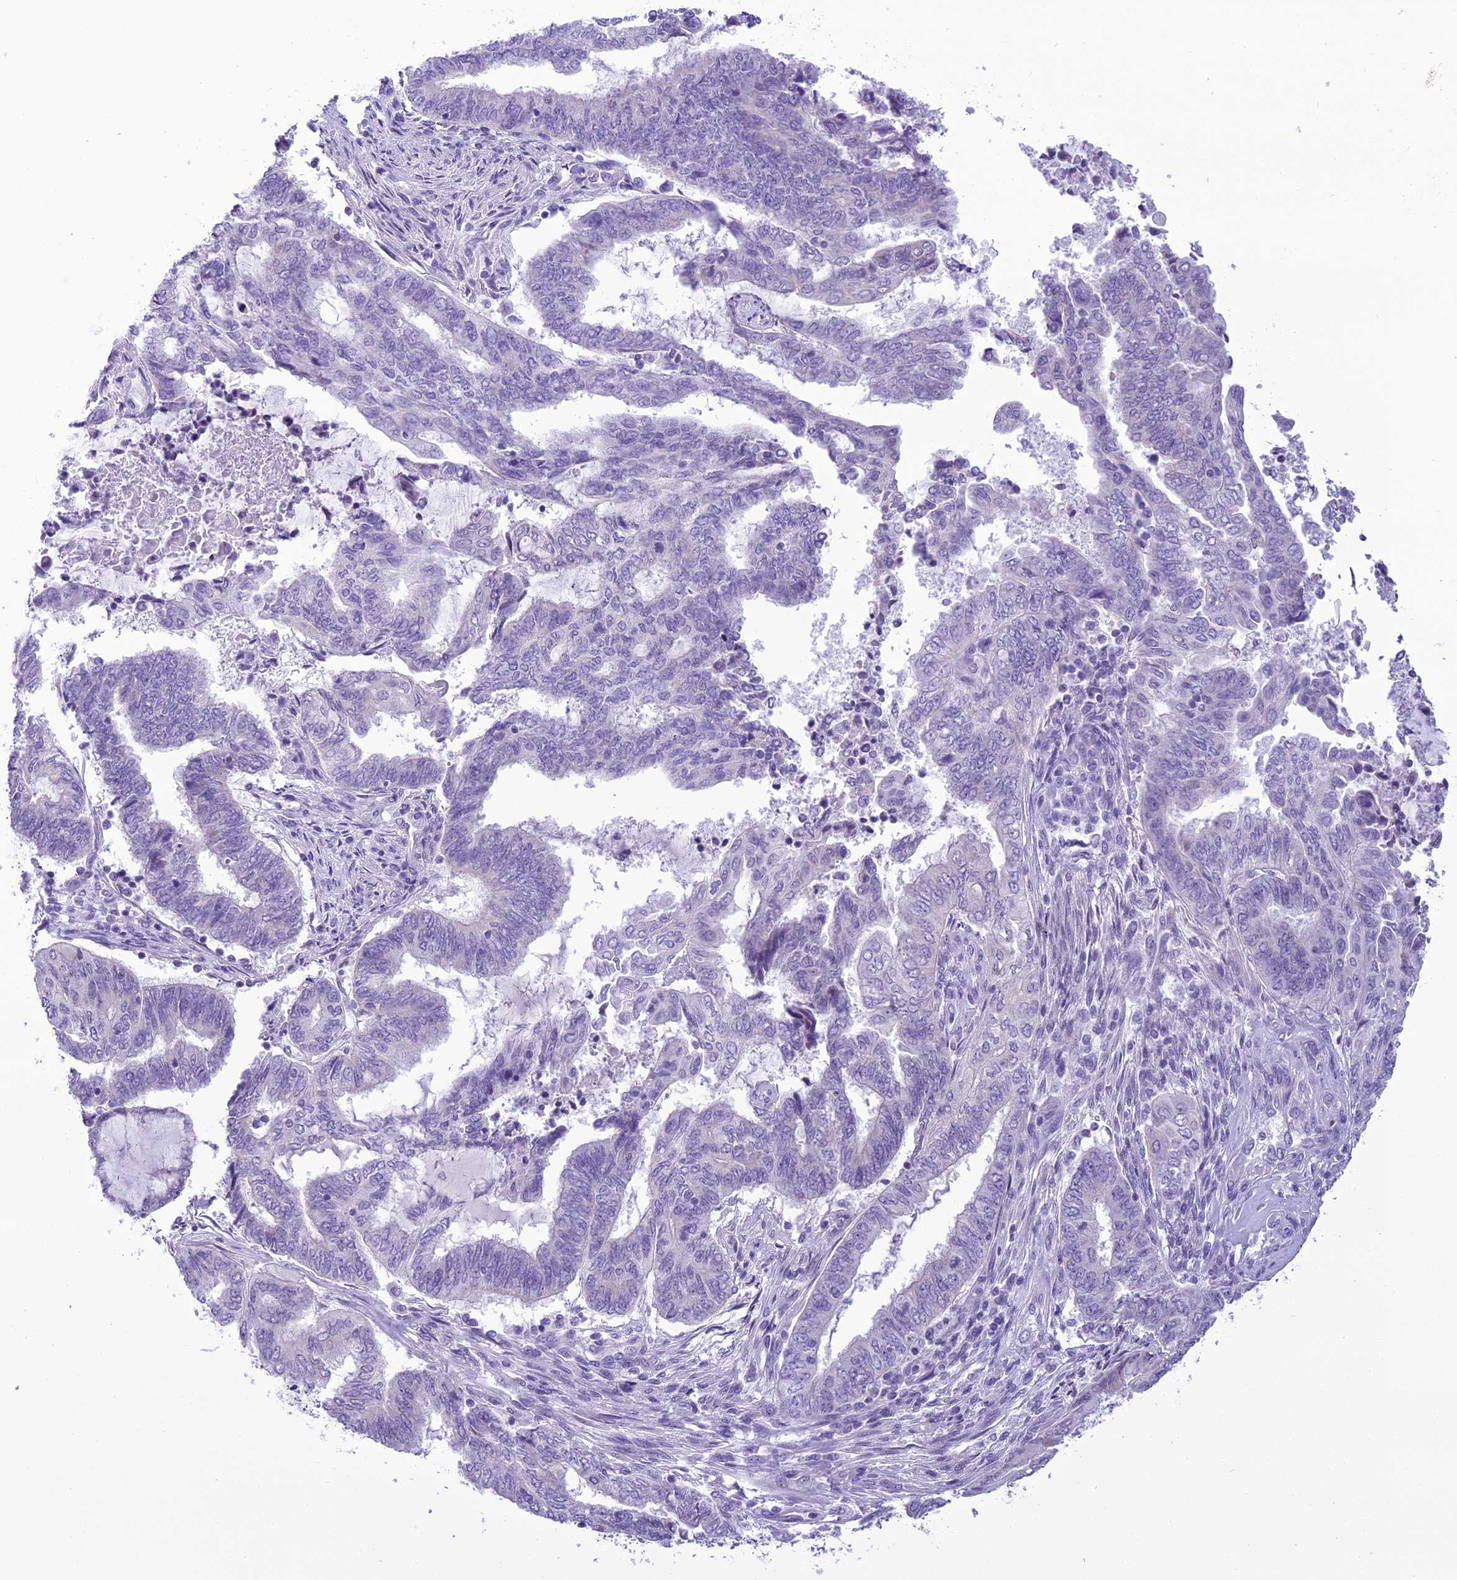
{"staining": {"intensity": "negative", "quantity": "none", "location": "none"}, "tissue": "endometrial cancer", "cell_type": "Tumor cells", "image_type": "cancer", "snomed": [{"axis": "morphology", "description": "Adenocarcinoma, NOS"}, {"axis": "topography", "description": "Uterus"}, {"axis": "topography", "description": "Endometrium"}], "caption": "A micrograph of human endometrial adenocarcinoma is negative for staining in tumor cells. (Brightfield microscopy of DAB (3,3'-diaminobenzidine) IHC at high magnification).", "gene": "B9D2", "patient": {"sex": "female", "age": 70}}